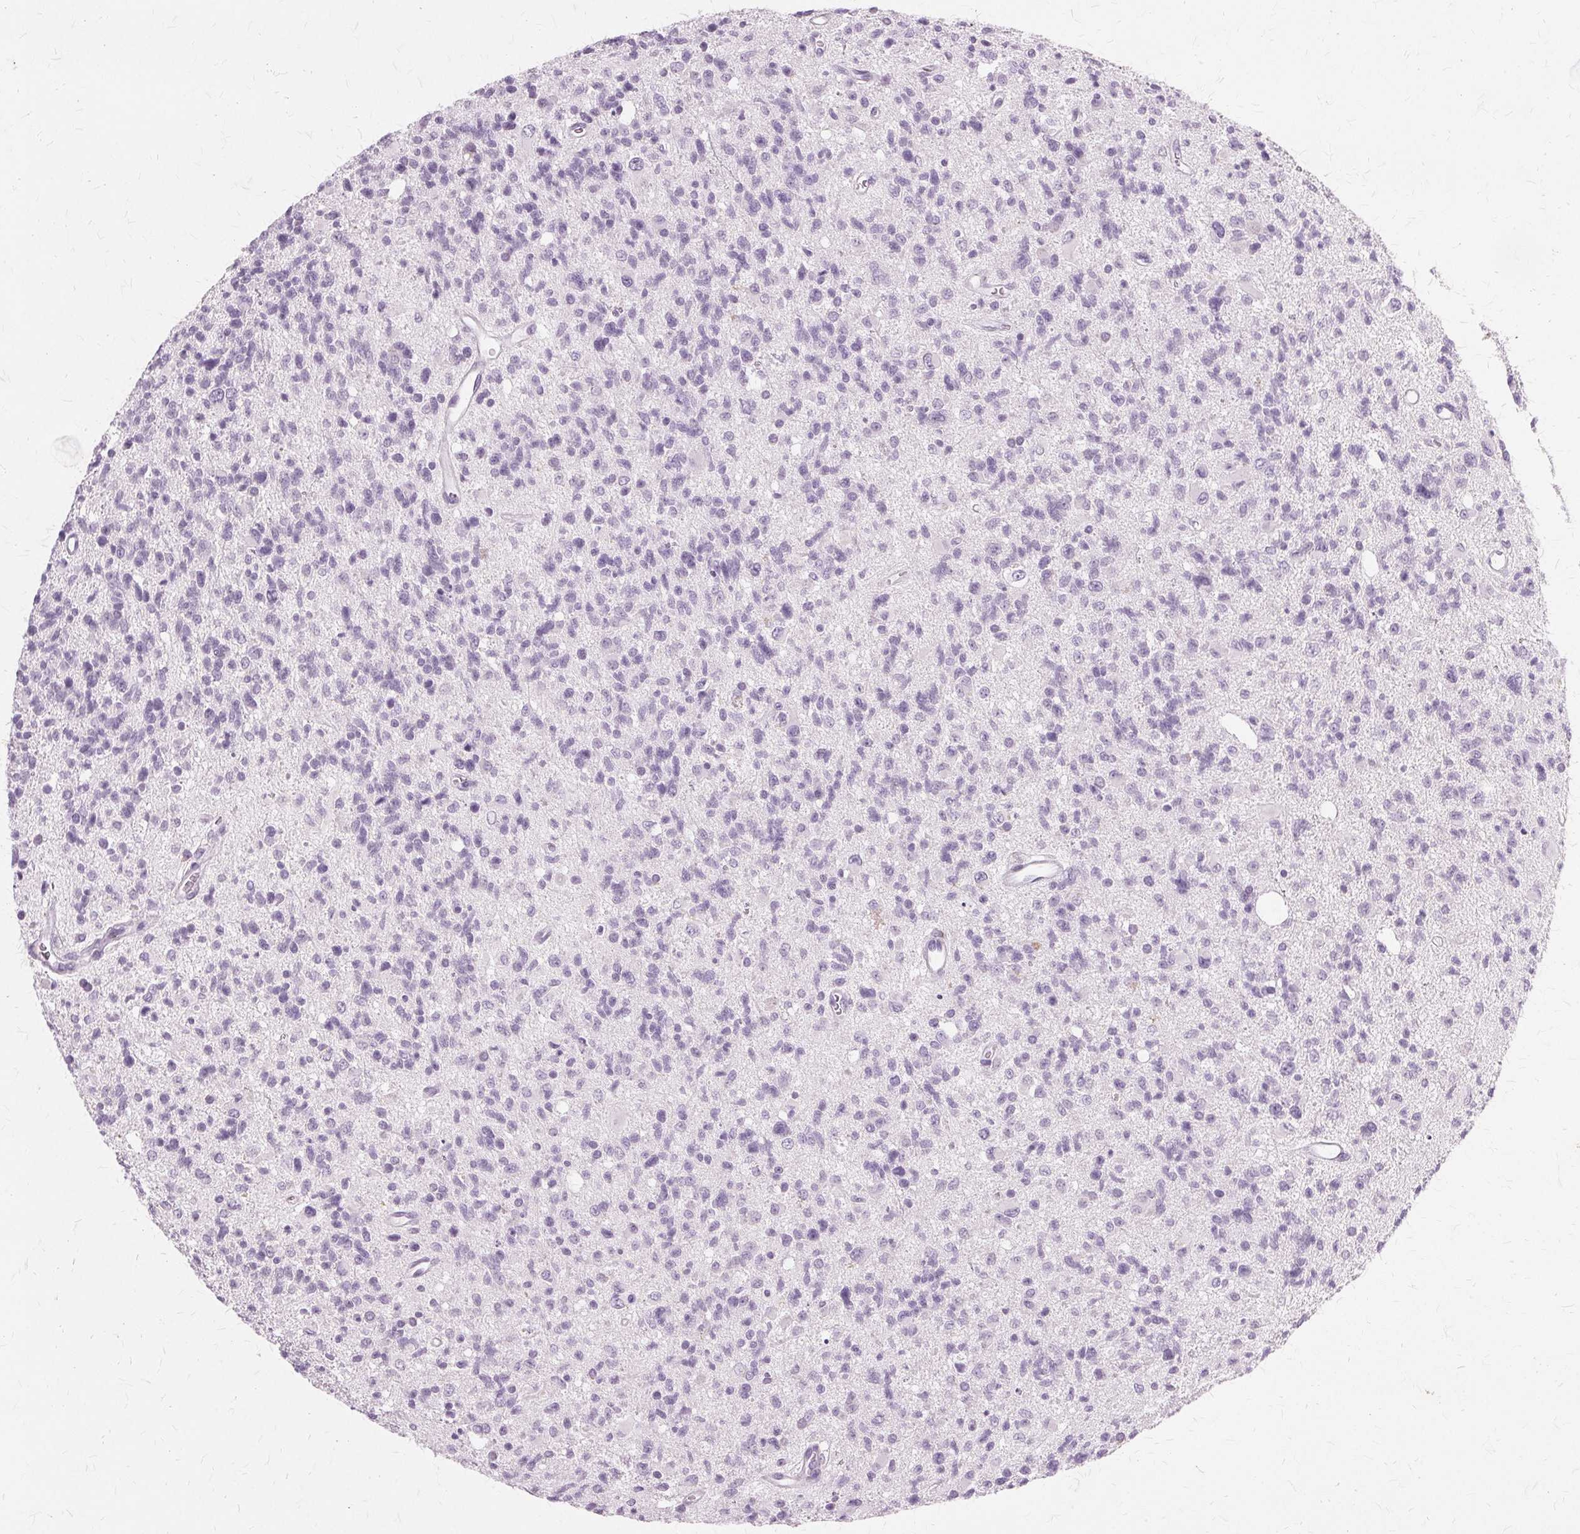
{"staining": {"intensity": "negative", "quantity": "none", "location": "none"}, "tissue": "glioma", "cell_type": "Tumor cells", "image_type": "cancer", "snomed": [{"axis": "morphology", "description": "Glioma, malignant, High grade"}, {"axis": "topography", "description": "Brain"}], "caption": "DAB (3,3'-diaminobenzidine) immunohistochemical staining of high-grade glioma (malignant) shows no significant positivity in tumor cells.", "gene": "SLC45A3", "patient": {"sex": "male", "age": 29}}